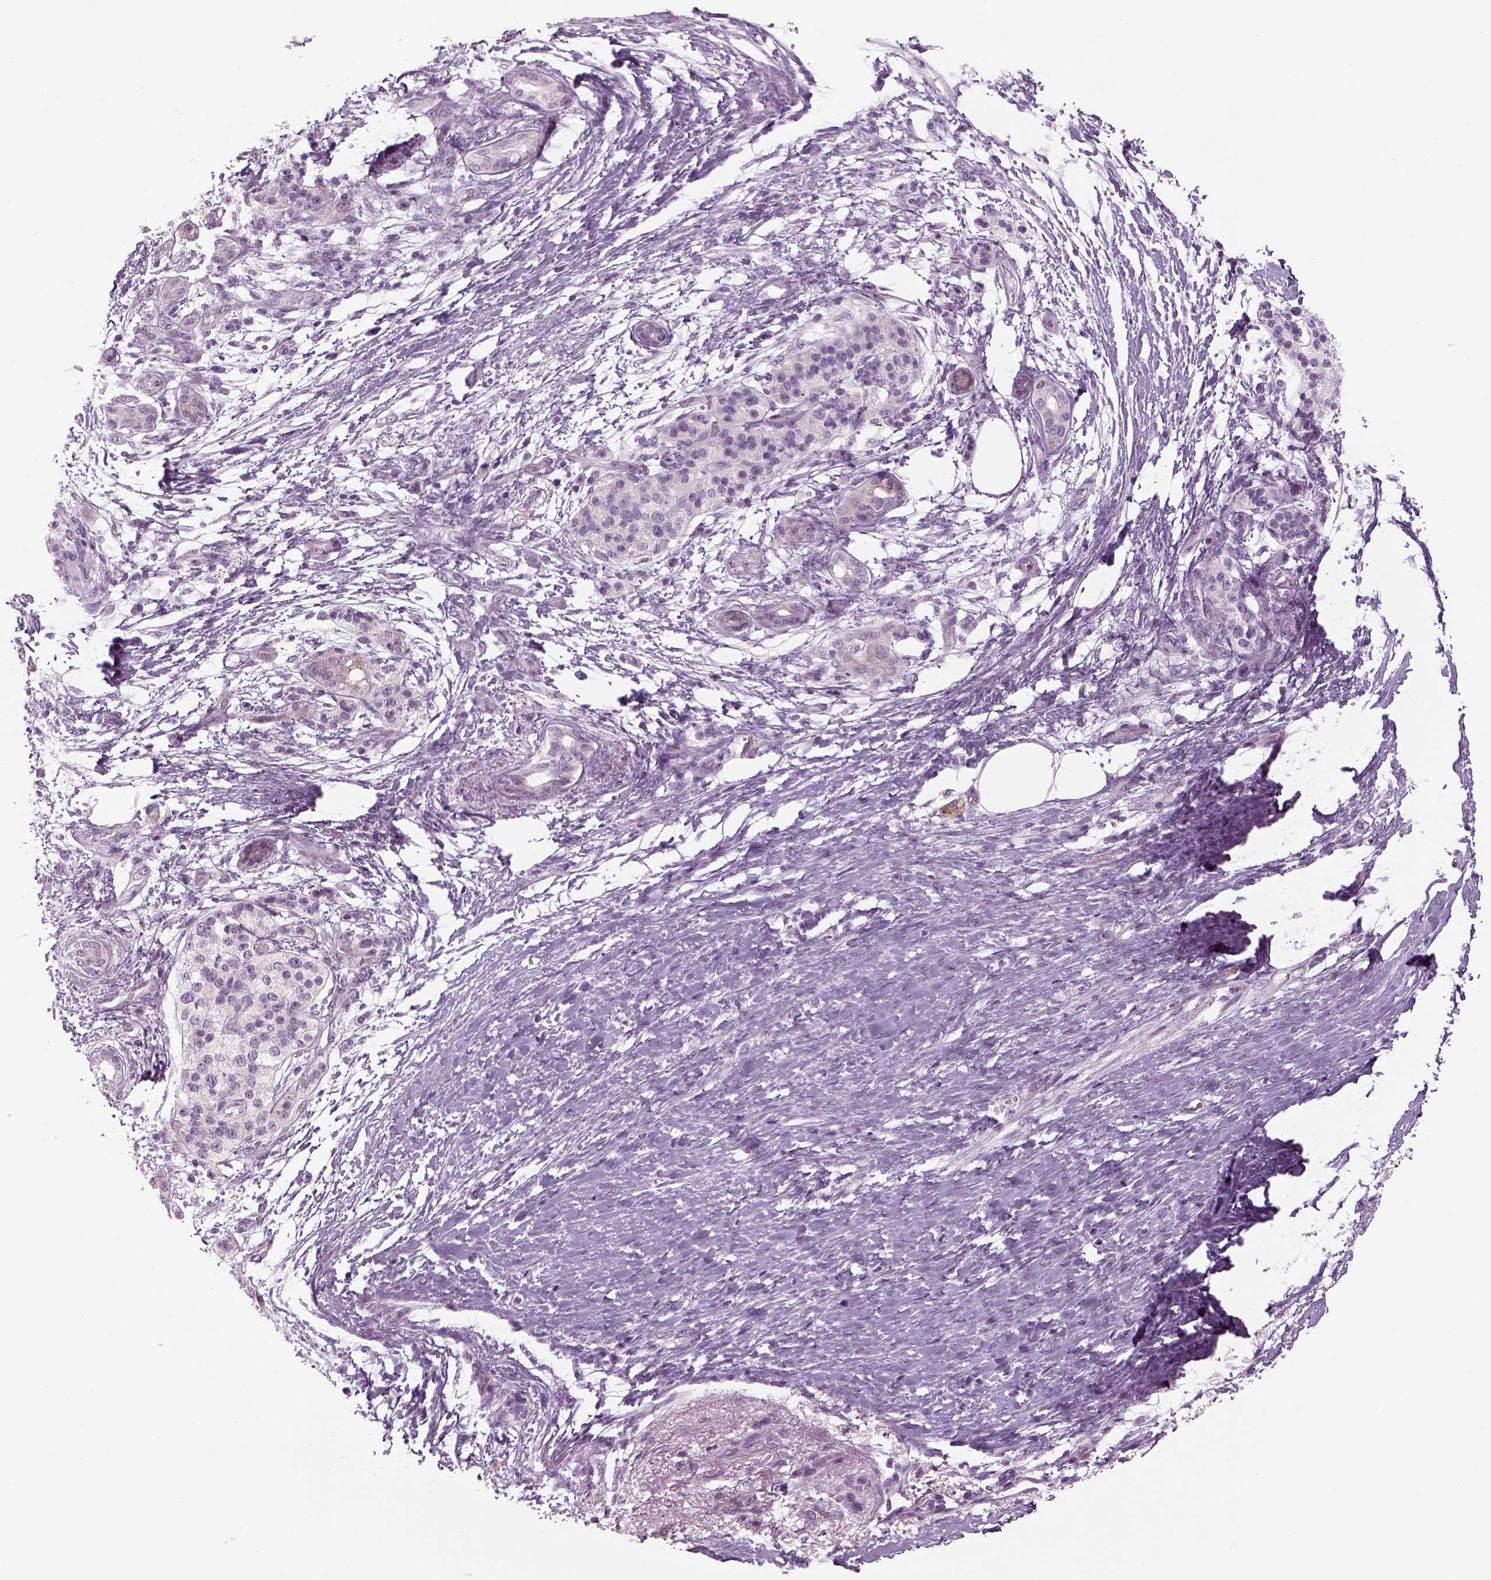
{"staining": {"intensity": "negative", "quantity": "none", "location": "none"}, "tissue": "pancreatic cancer", "cell_type": "Tumor cells", "image_type": "cancer", "snomed": [{"axis": "morphology", "description": "Adenocarcinoma, NOS"}, {"axis": "topography", "description": "Pancreas"}], "caption": "Immunohistochemistry (IHC) micrograph of human pancreatic adenocarcinoma stained for a protein (brown), which shows no positivity in tumor cells.", "gene": "LRRIQ3", "patient": {"sex": "female", "age": 72}}